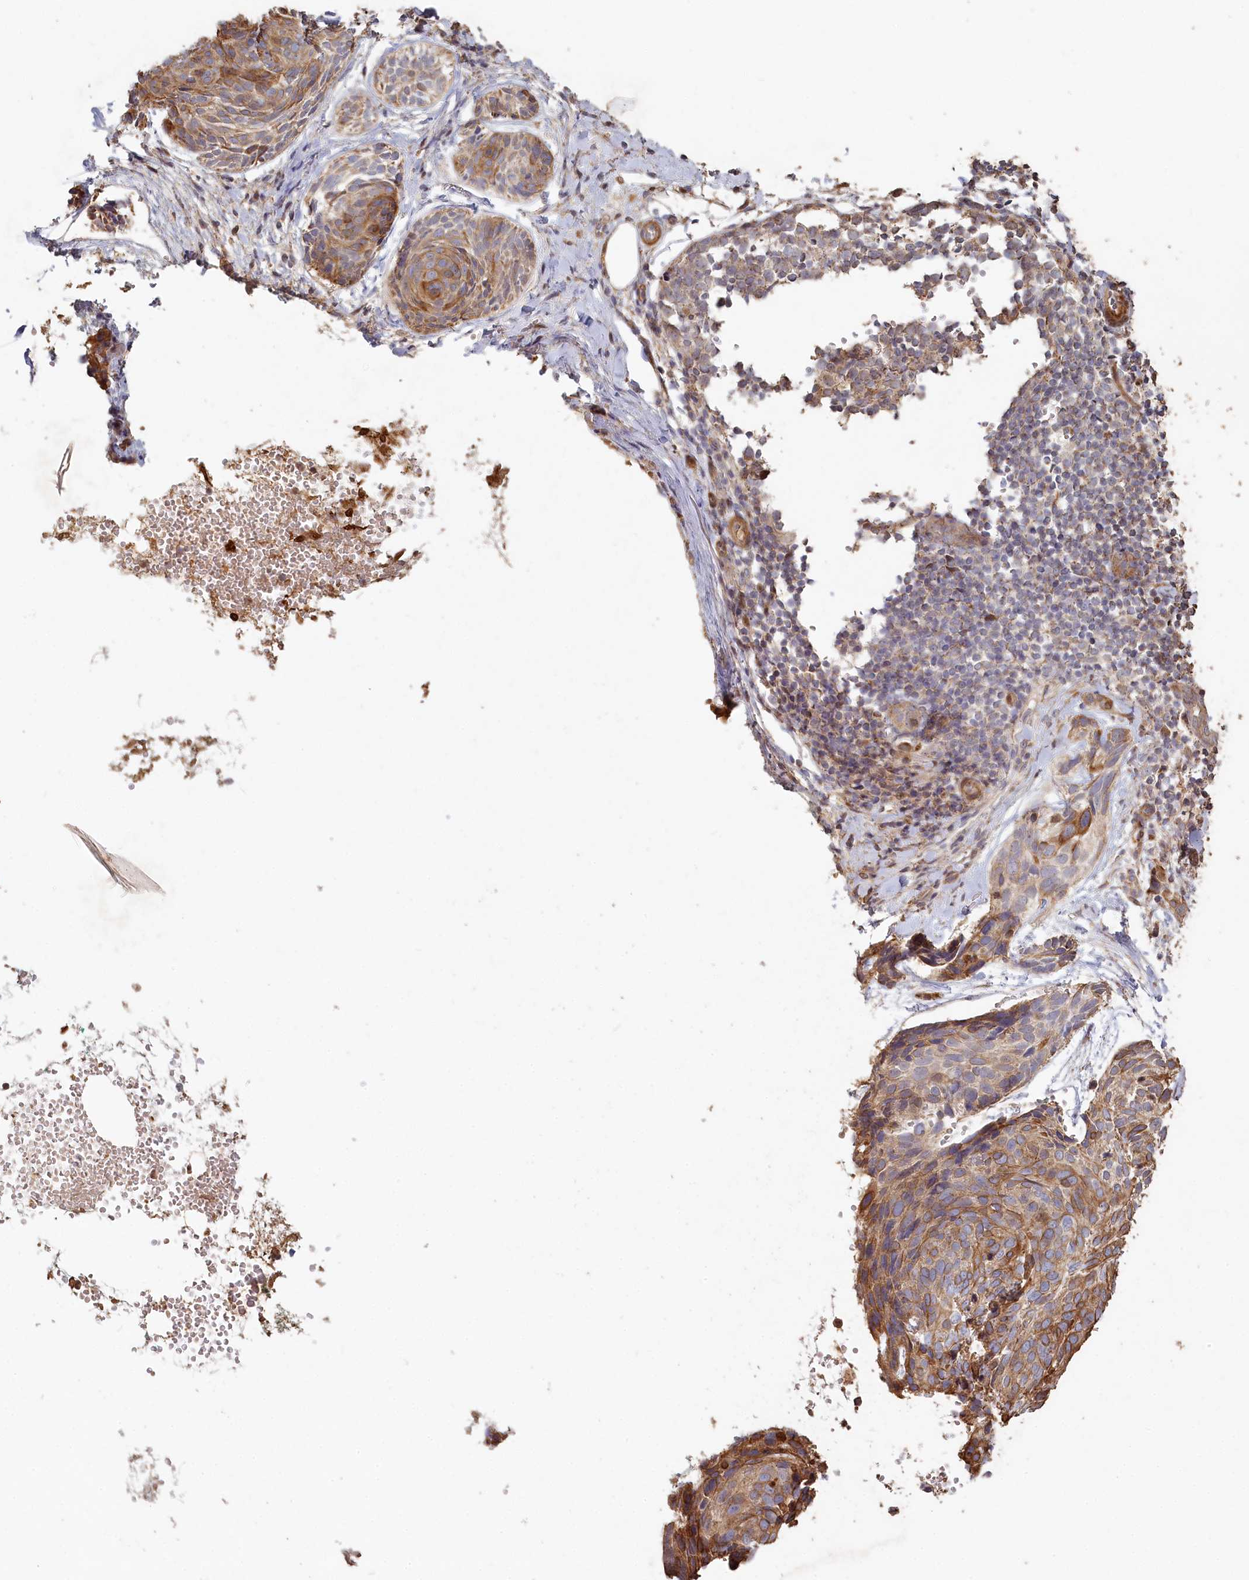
{"staining": {"intensity": "moderate", "quantity": ">75%", "location": "cytoplasmic/membranous"}, "tissue": "skin cancer", "cell_type": "Tumor cells", "image_type": "cancer", "snomed": [{"axis": "morphology", "description": "Normal tissue, NOS"}, {"axis": "morphology", "description": "Basal cell carcinoma"}, {"axis": "topography", "description": "Skin"}], "caption": "Protein expression analysis of skin basal cell carcinoma reveals moderate cytoplasmic/membranous expression in about >75% of tumor cells. (IHC, brightfield microscopy, high magnification).", "gene": "HAL", "patient": {"sex": "male", "age": 66}}